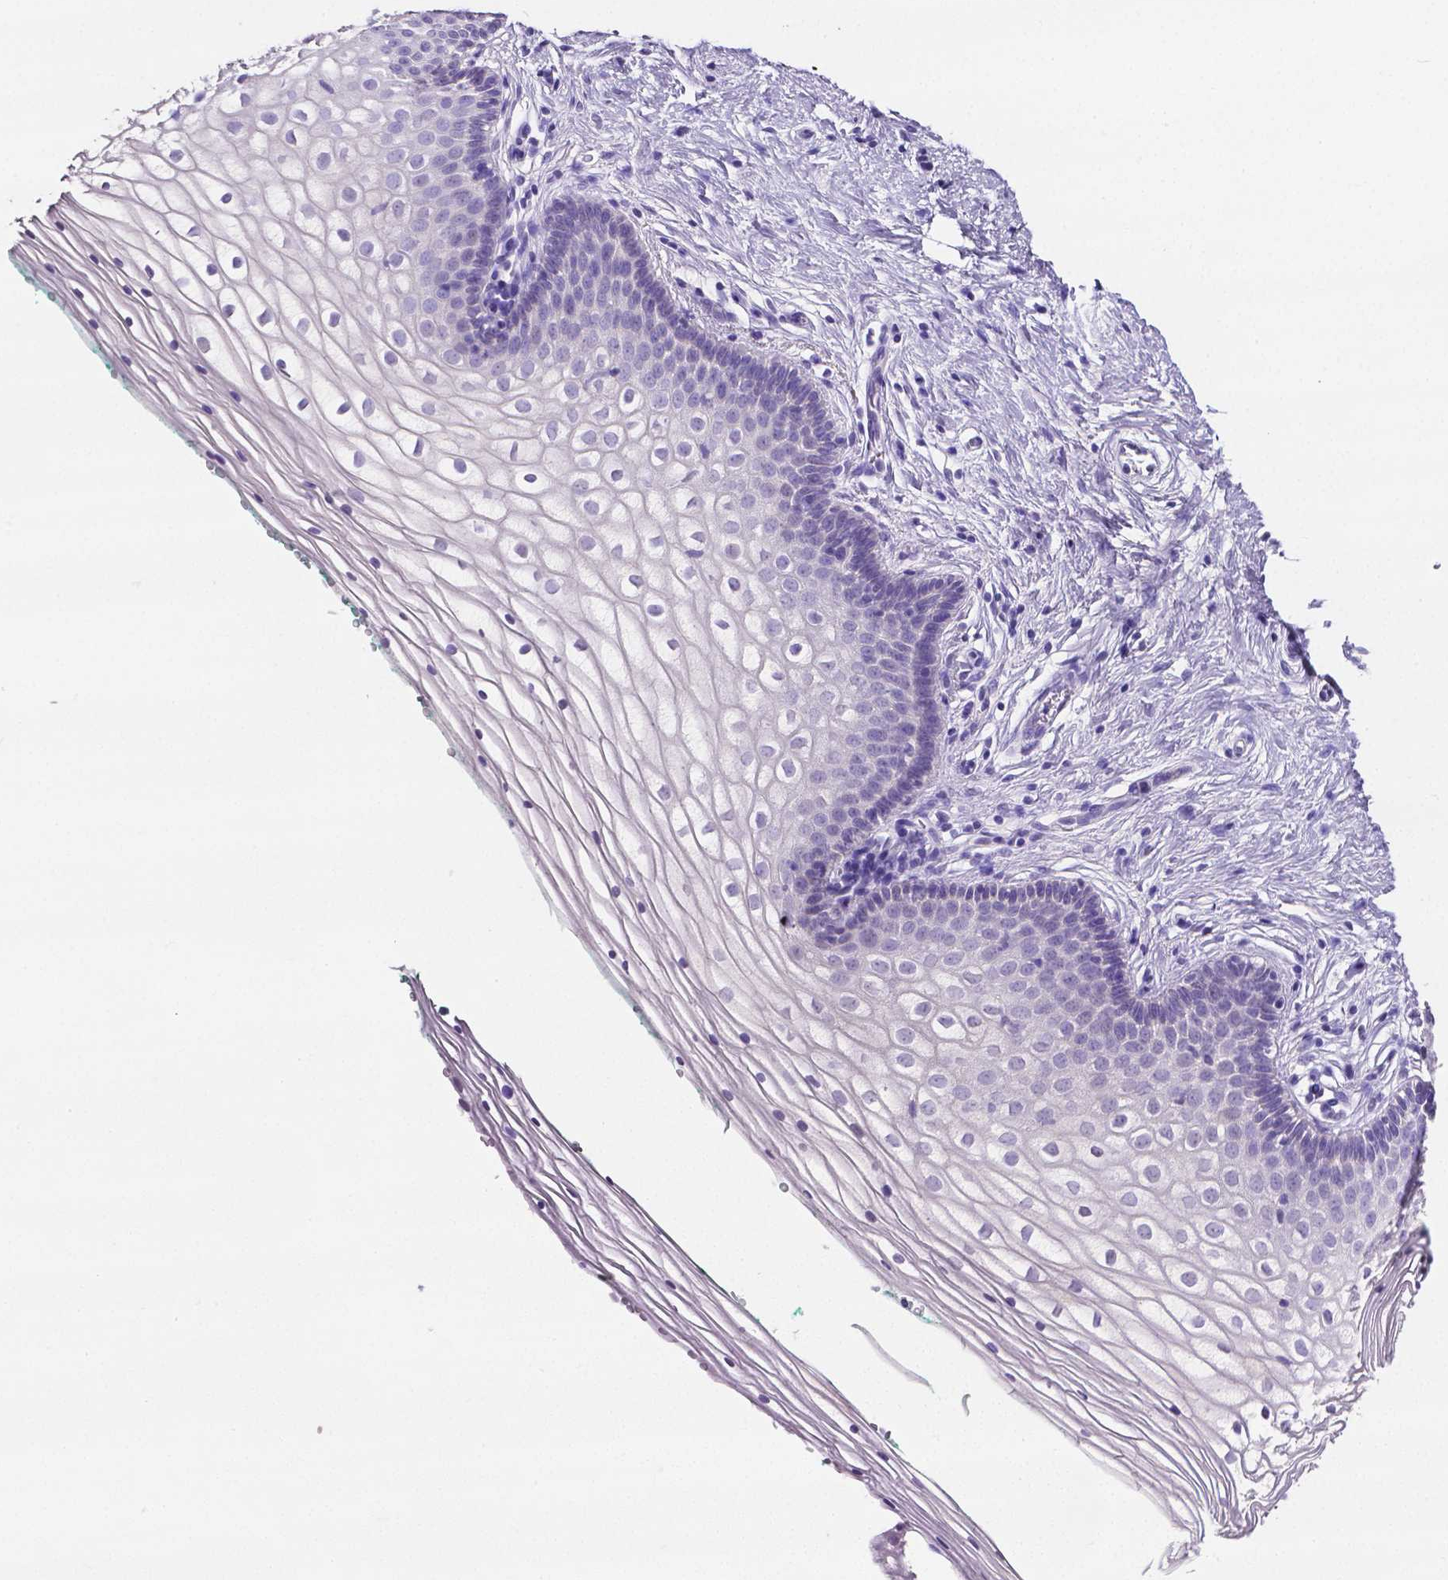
{"staining": {"intensity": "negative", "quantity": "none", "location": "none"}, "tissue": "vagina", "cell_type": "Squamous epithelial cells", "image_type": "normal", "snomed": [{"axis": "morphology", "description": "Normal tissue, NOS"}, {"axis": "topography", "description": "Vagina"}], "caption": "An IHC photomicrograph of normal vagina is shown. There is no staining in squamous epithelial cells of vagina. (Stains: DAB (3,3'-diaminobenzidine) immunohistochemistry (IHC) with hematoxylin counter stain, Microscopy: brightfield microscopy at high magnification).", "gene": "SLC22A2", "patient": {"sex": "female", "age": 36}}